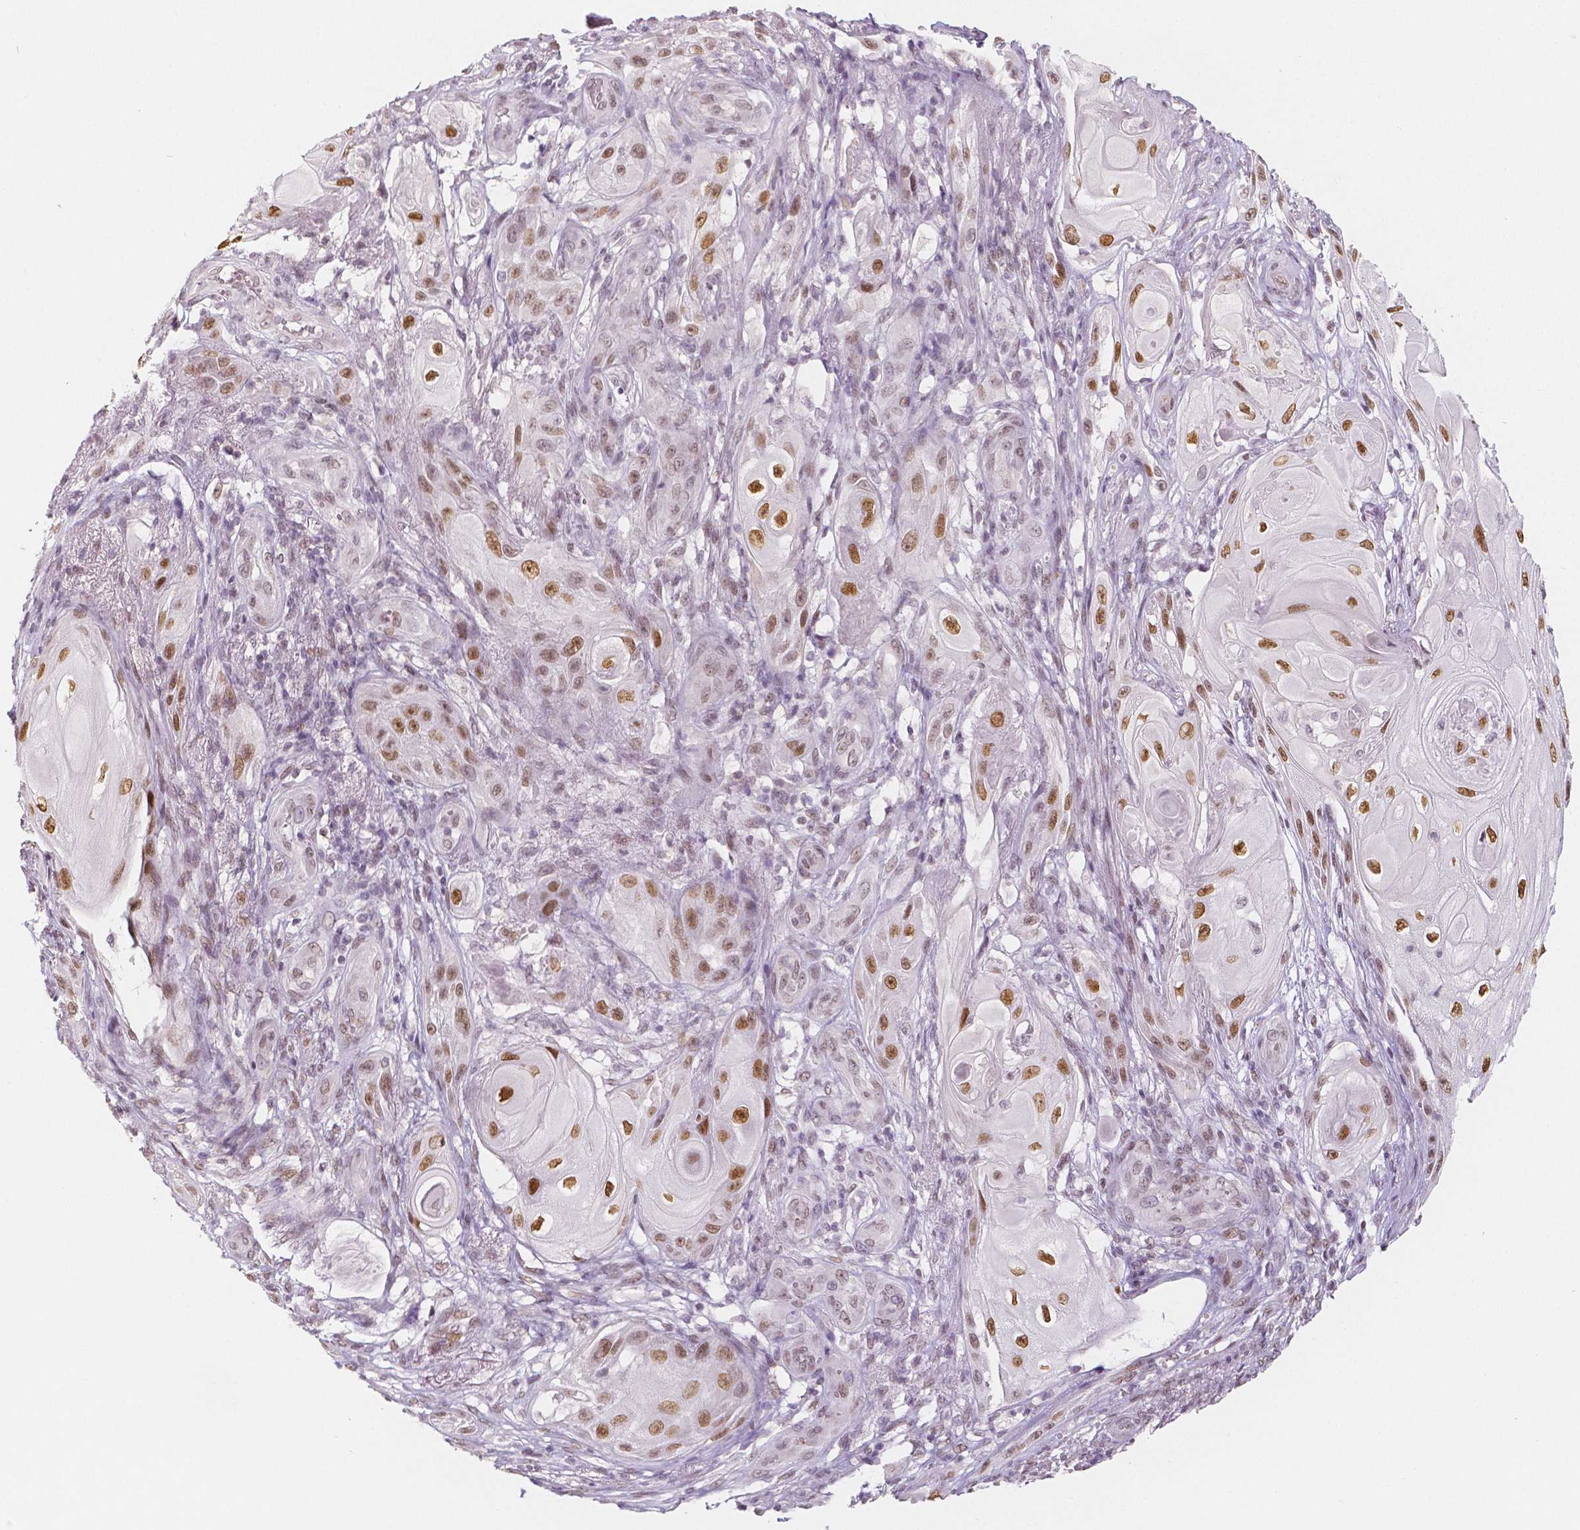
{"staining": {"intensity": "moderate", "quantity": ">75%", "location": "nuclear"}, "tissue": "skin cancer", "cell_type": "Tumor cells", "image_type": "cancer", "snomed": [{"axis": "morphology", "description": "Squamous cell carcinoma, NOS"}, {"axis": "topography", "description": "Skin"}], "caption": "Protein analysis of skin squamous cell carcinoma tissue demonstrates moderate nuclear expression in about >75% of tumor cells. The staining is performed using DAB brown chromogen to label protein expression. The nuclei are counter-stained blue using hematoxylin.", "gene": "KDM5B", "patient": {"sex": "male", "age": 62}}